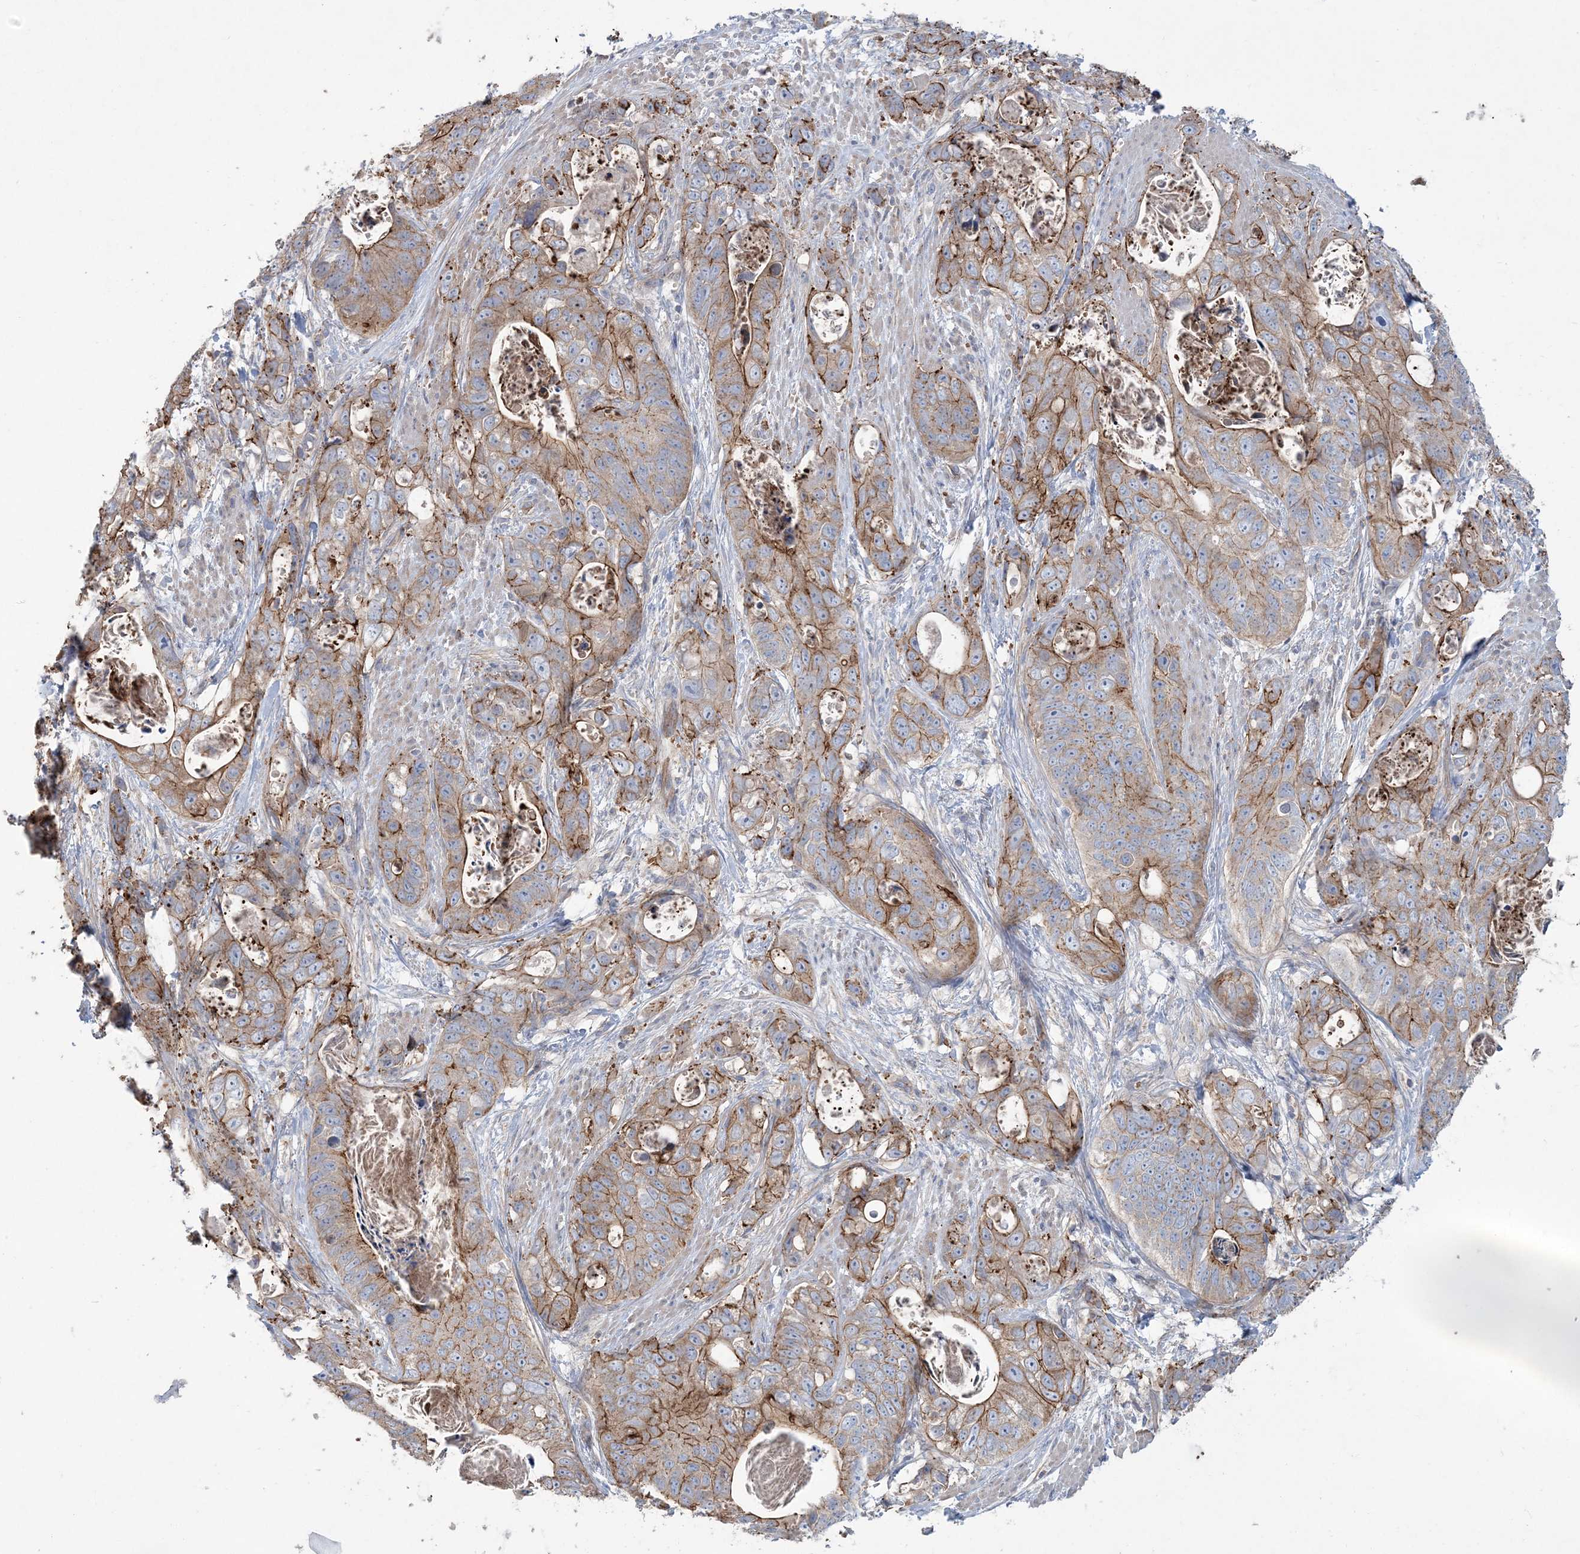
{"staining": {"intensity": "moderate", "quantity": ">75%", "location": "cytoplasmic/membranous"}, "tissue": "stomach cancer", "cell_type": "Tumor cells", "image_type": "cancer", "snomed": [{"axis": "morphology", "description": "Adenocarcinoma, NOS"}, {"axis": "topography", "description": "Stomach"}], "caption": "A brown stain labels moderate cytoplasmic/membranous staining of a protein in stomach adenocarcinoma tumor cells. Using DAB (brown) and hematoxylin (blue) stains, captured at high magnification using brightfield microscopy.", "gene": "PIGC", "patient": {"sex": "female", "age": 89}}